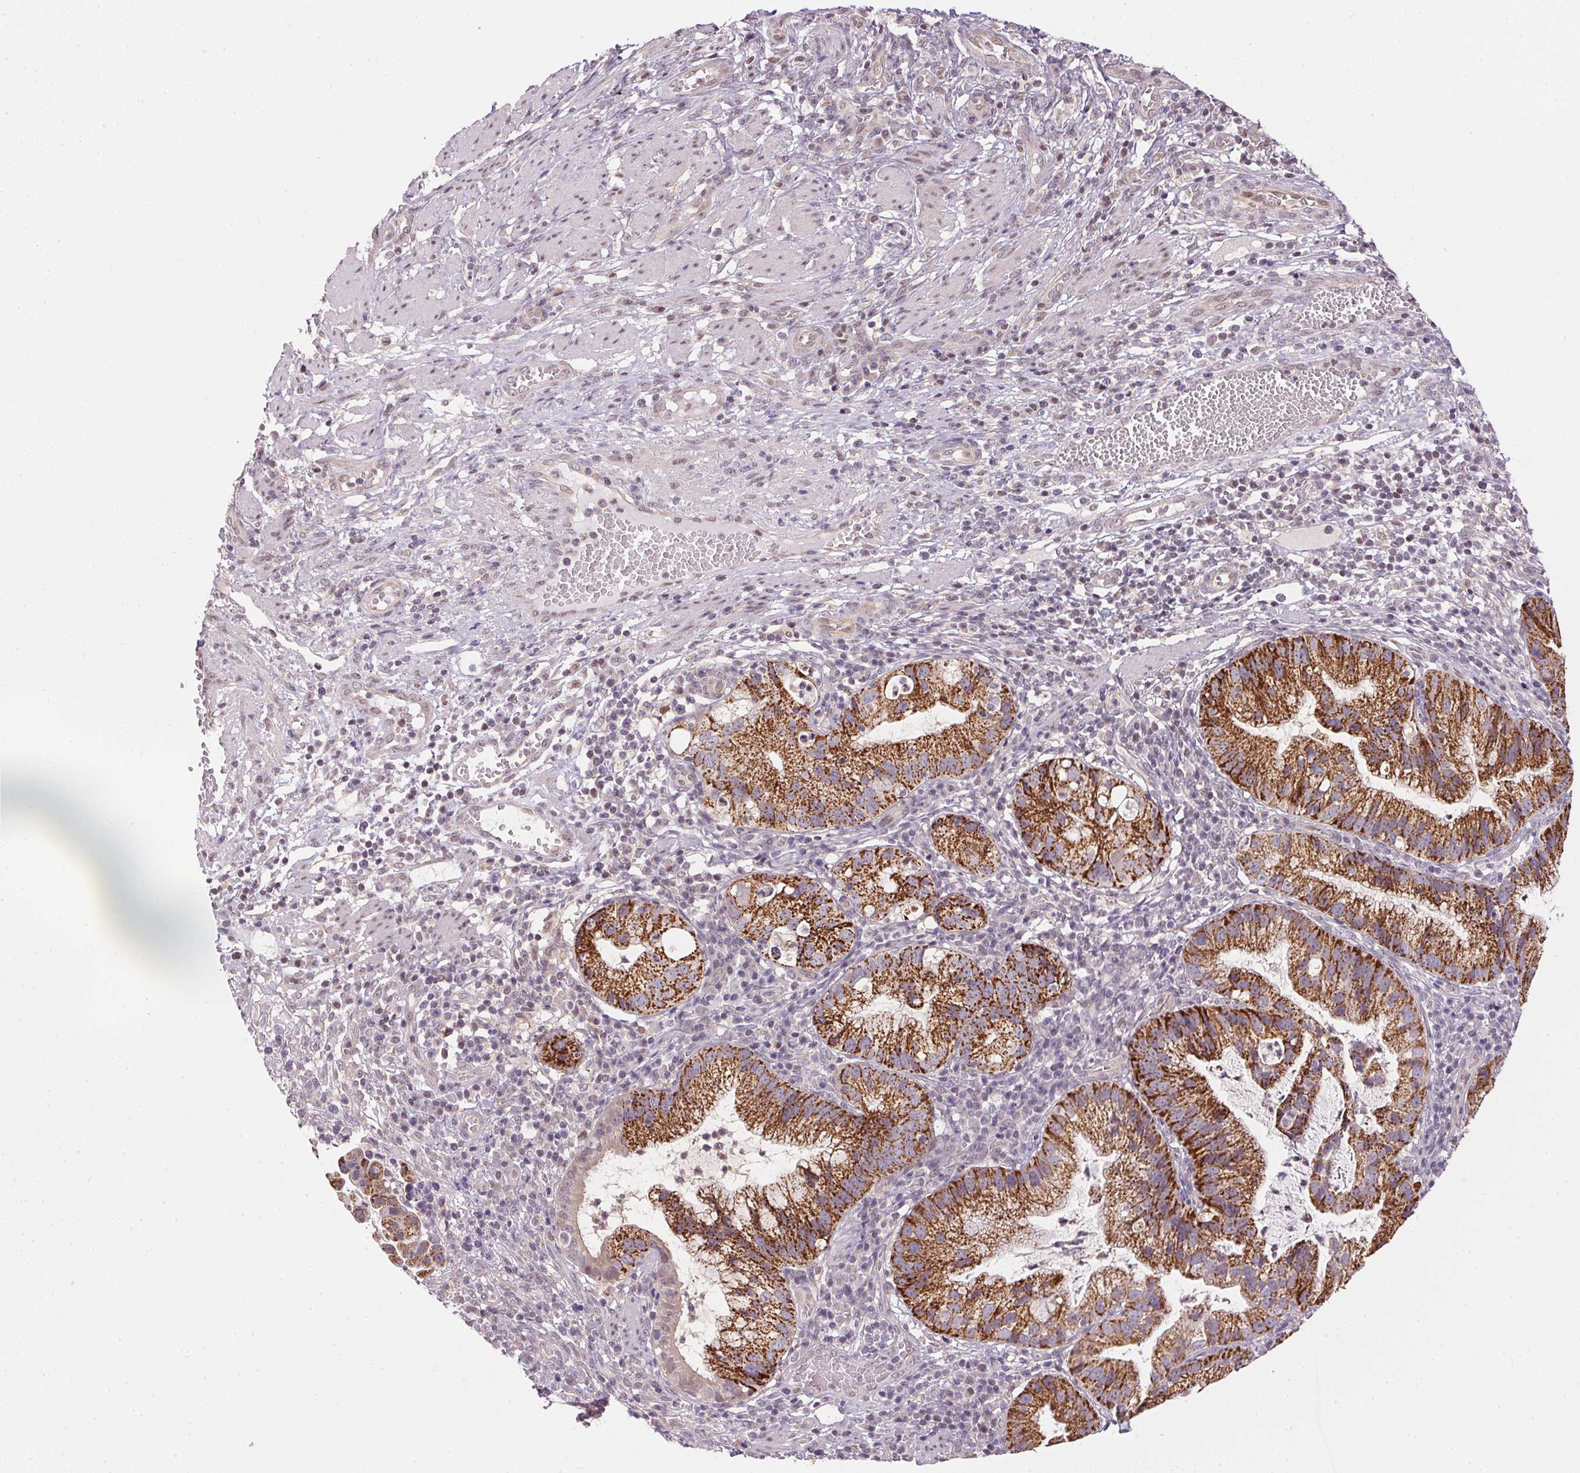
{"staining": {"intensity": "strong", "quantity": ">75%", "location": "cytoplasmic/membranous"}, "tissue": "cervical cancer", "cell_type": "Tumor cells", "image_type": "cancer", "snomed": [{"axis": "morphology", "description": "Adenocarcinoma, NOS"}, {"axis": "topography", "description": "Cervix"}], "caption": "Immunohistochemical staining of cervical cancer demonstrates high levels of strong cytoplasmic/membranous staining in approximately >75% of tumor cells.", "gene": "SC5D", "patient": {"sex": "female", "age": 34}}